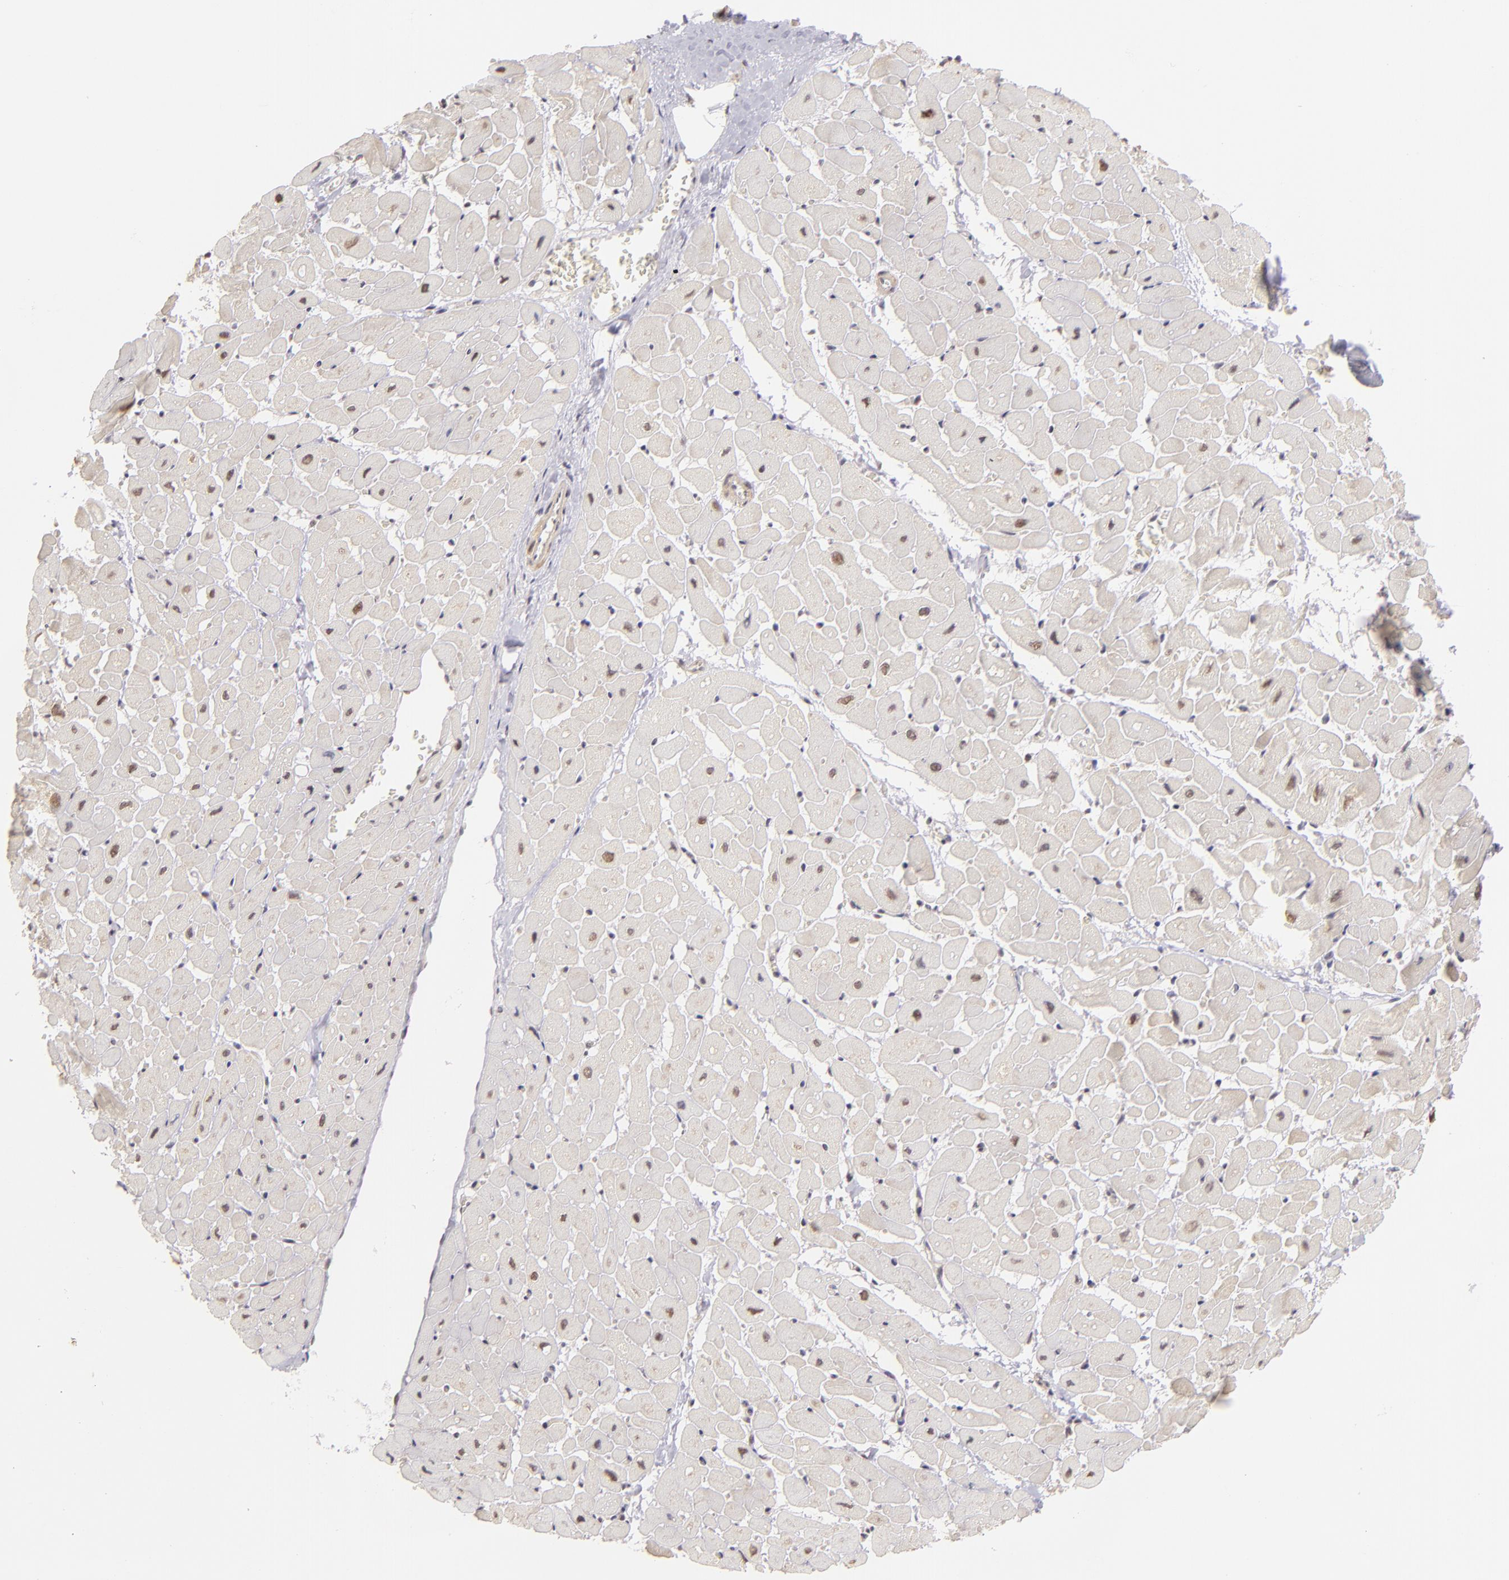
{"staining": {"intensity": "weak", "quantity": "<25%", "location": "nuclear"}, "tissue": "heart muscle", "cell_type": "Cardiomyocytes", "image_type": "normal", "snomed": [{"axis": "morphology", "description": "Normal tissue, NOS"}, {"axis": "topography", "description": "Heart"}], "caption": "The immunohistochemistry (IHC) photomicrograph has no significant expression in cardiomyocytes of heart muscle.", "gene": "RARB", "patient": {"sex": "male", "age": 45}}